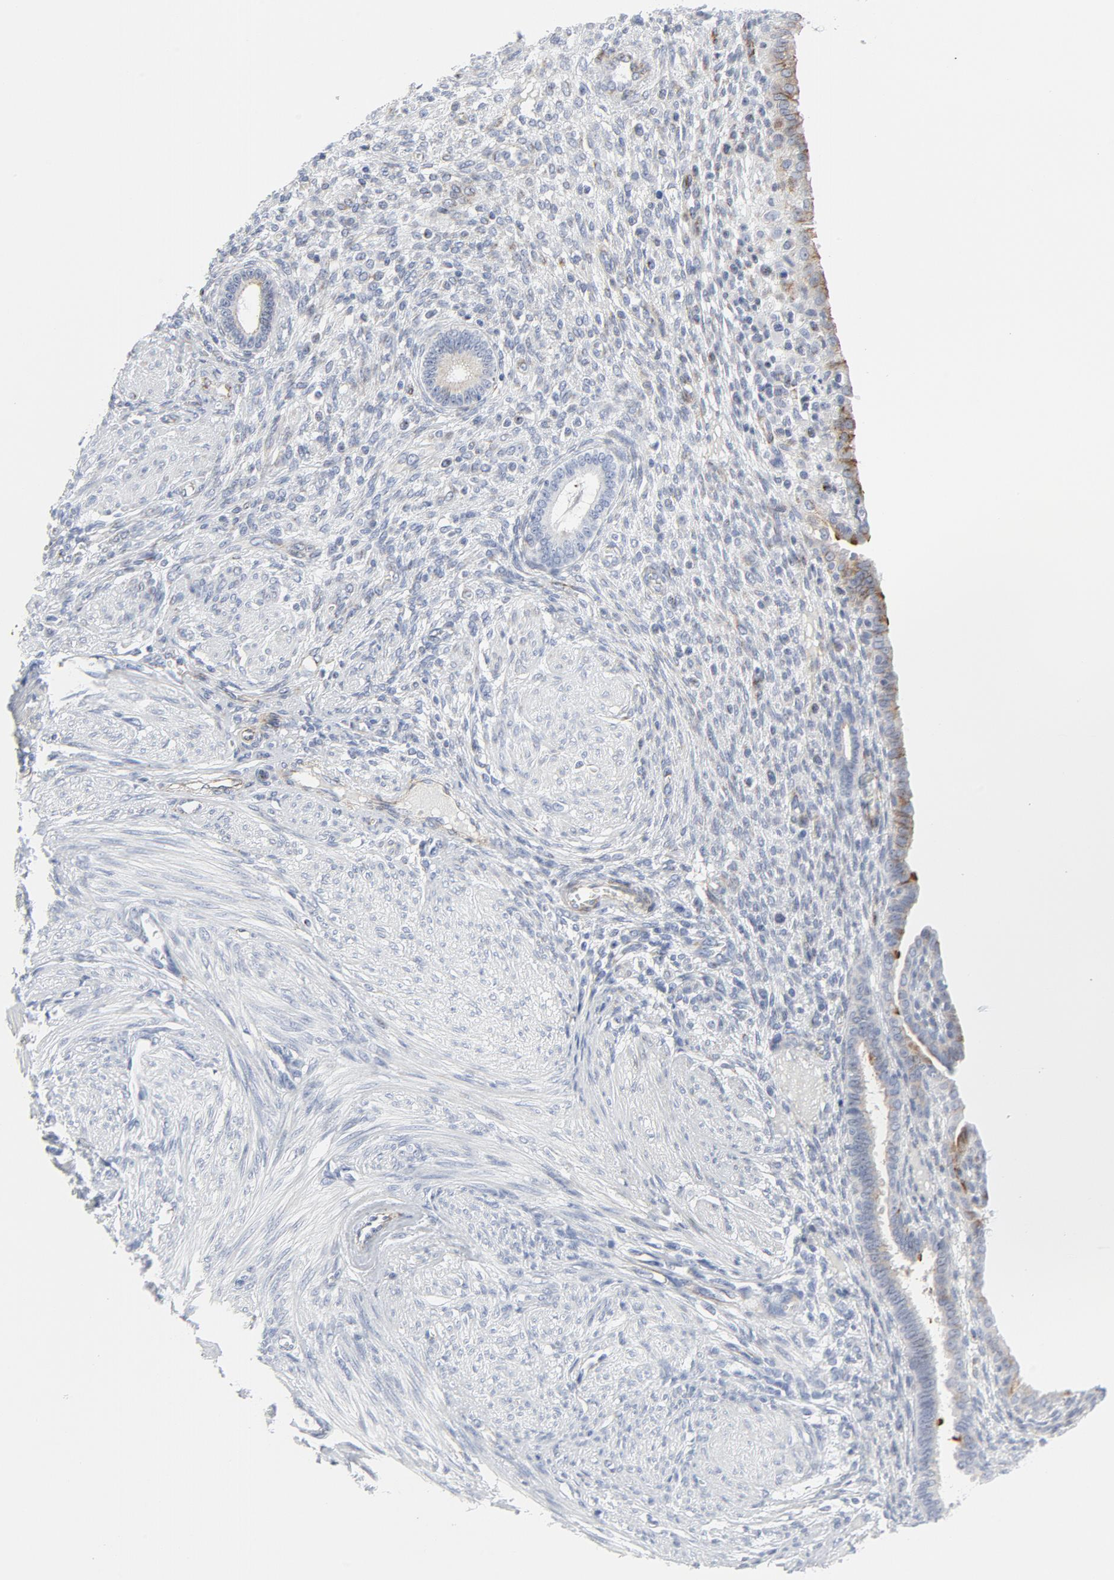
{"staining": {"intensity": "negative", "quantity": "none", "location": "none"}, "tissue": "endometrium", "cell_type": "Cells in endometrial stroma", "image_type": "normal", "snomed": [{"axis": "morphology", "description": "Normal tissue, NOS"}, {"axis": "topography", "description": "Endometrium"}], "caption": "This is an immunohistochemistry histopathology image of unremarkable endometrium. There is no positivity in cells in endometrial stroma.", "gene": "TUBB1", "patient": {"sex": "female", "age": 72}}